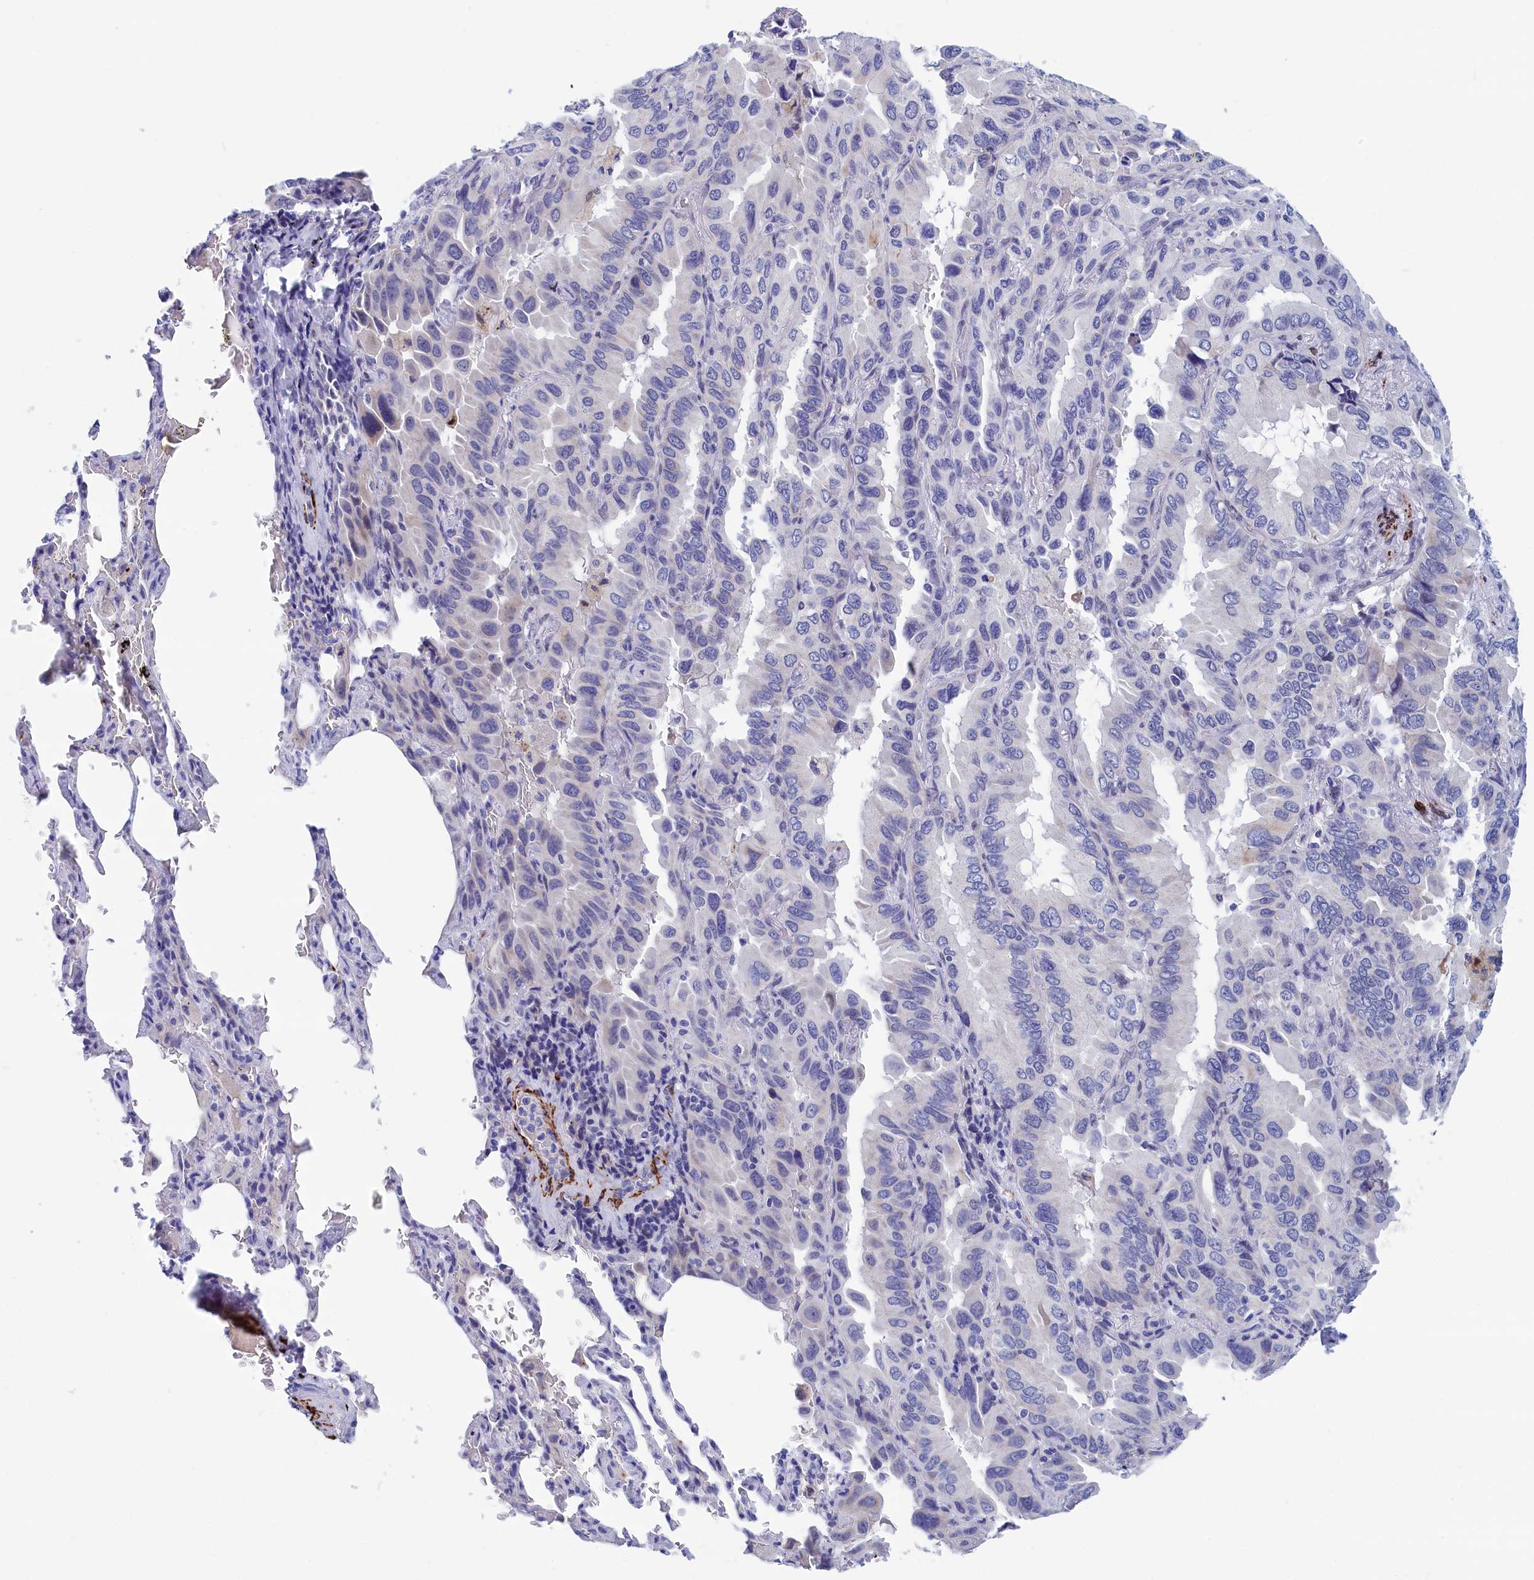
{"staining": {"intensity": "negative", "quantity": "none", "location": "none"}, "tissue": "lung cancer", "cell_type": "Tumor cells", "image_type": "cancer", "snomed": [{"axis": "morphology", "description": "Adenocarcinoma, NOS"}, {"axis": "topography", "description": "Lung"}], "caption": "The IHC micrograph has no significant positivity in tumor cells of adenocarcinoma (lung) tissue. (Immunohistochemistry, brightfield microscopy, high magnification).", "gene": "WDR83", "patient": {"sex": "male", "age": 64}}